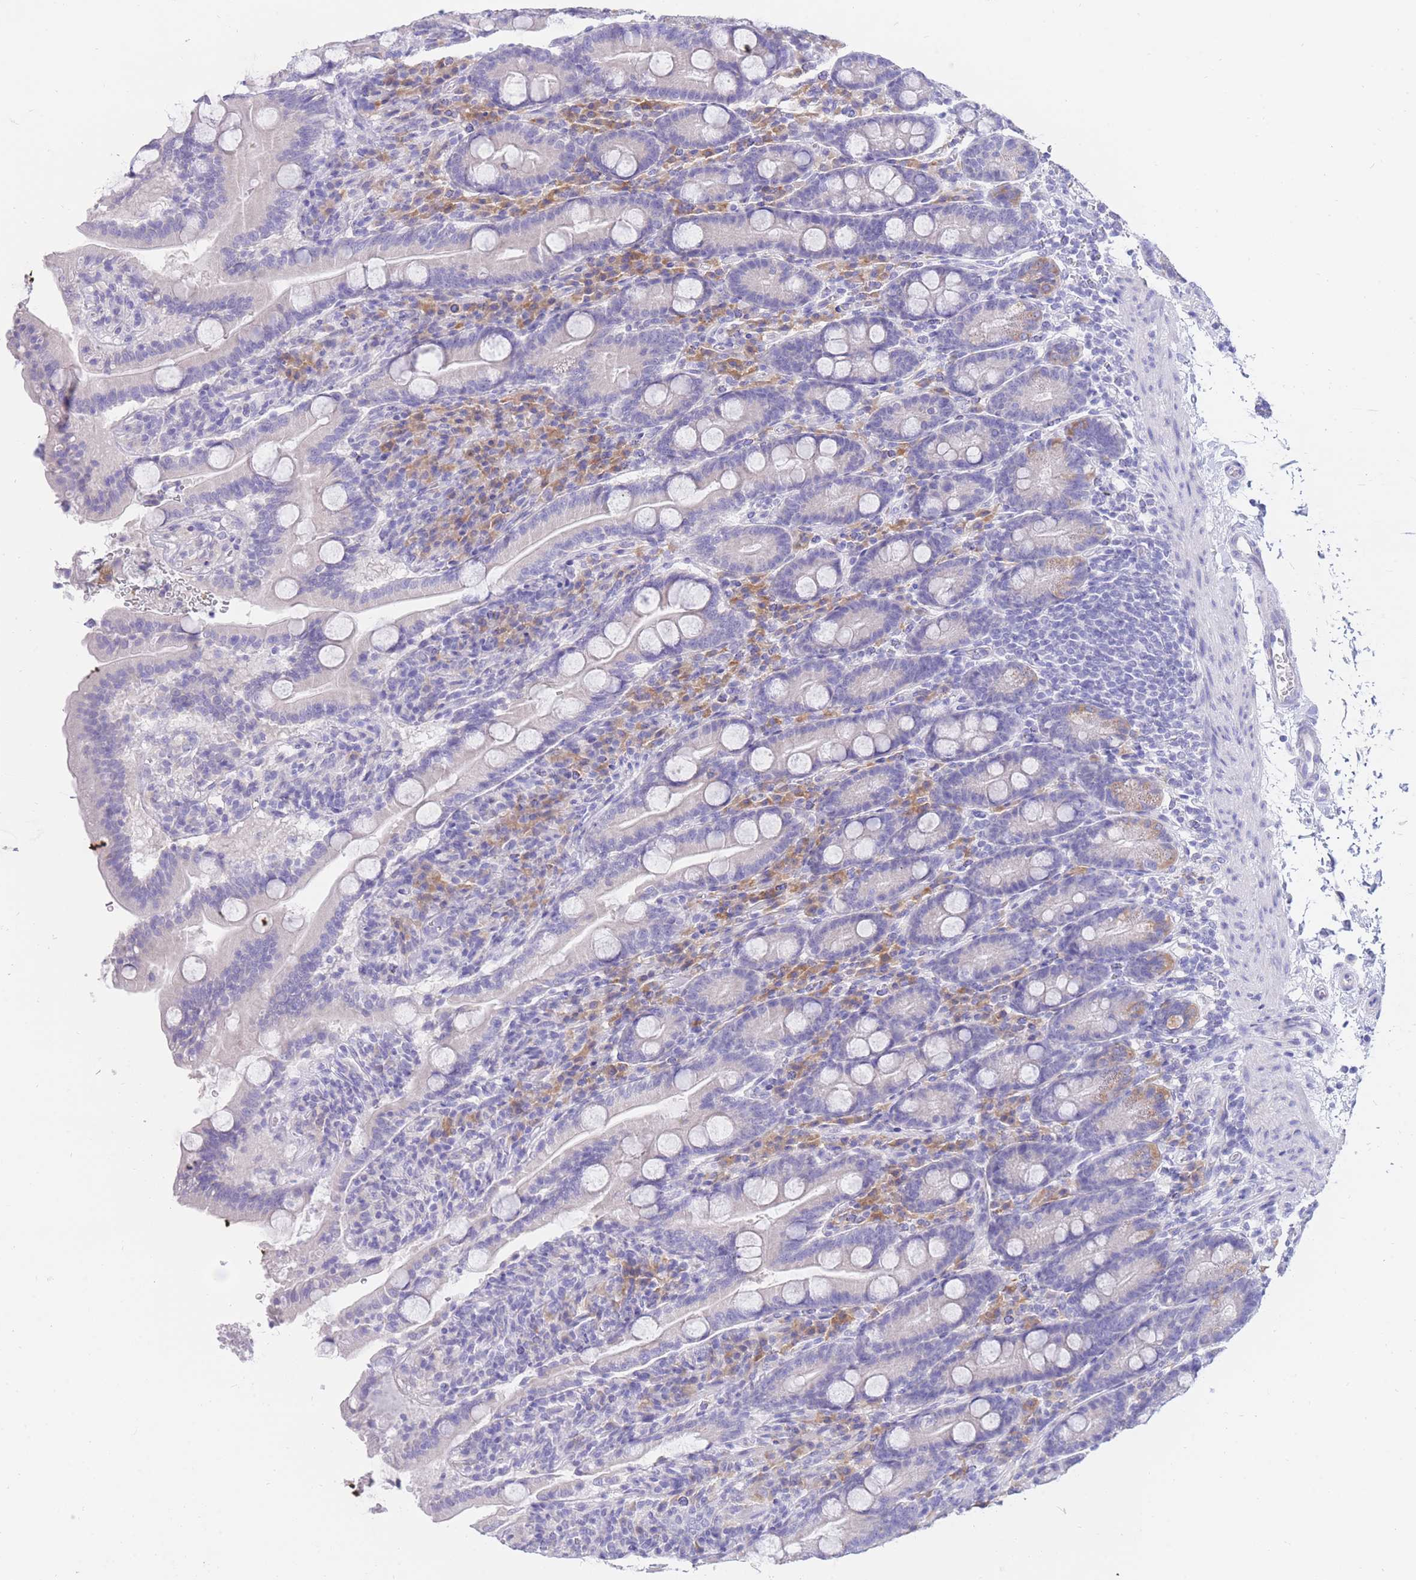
{"staining": {"intensity": "weak", "quantity": "<25%", "location": "cytoplasmic/membranous"}, "tissue": "duodenum", "cell_type": "Glandular cells", "image_type": "normal", "snomed": [{"axis": "morphology", "description": "Normal tissue, NOS"}, {"axis": "topography", "description": "Duodenum"}], "caption": "A high-resolution micrograph shows immunohistochemistry (IHC) staining of benign duodenum, which reveals no significant positivity in glandular cells. The staining was performed using DAB (3,3'-diaminobenzidine) to visualize the protein expression in brown, while the nuclei were stained in blue with hematoxylin (Magnification: 20x).", "gene": "SSUH2", "patient": {"sex": "male", "age": 35}}